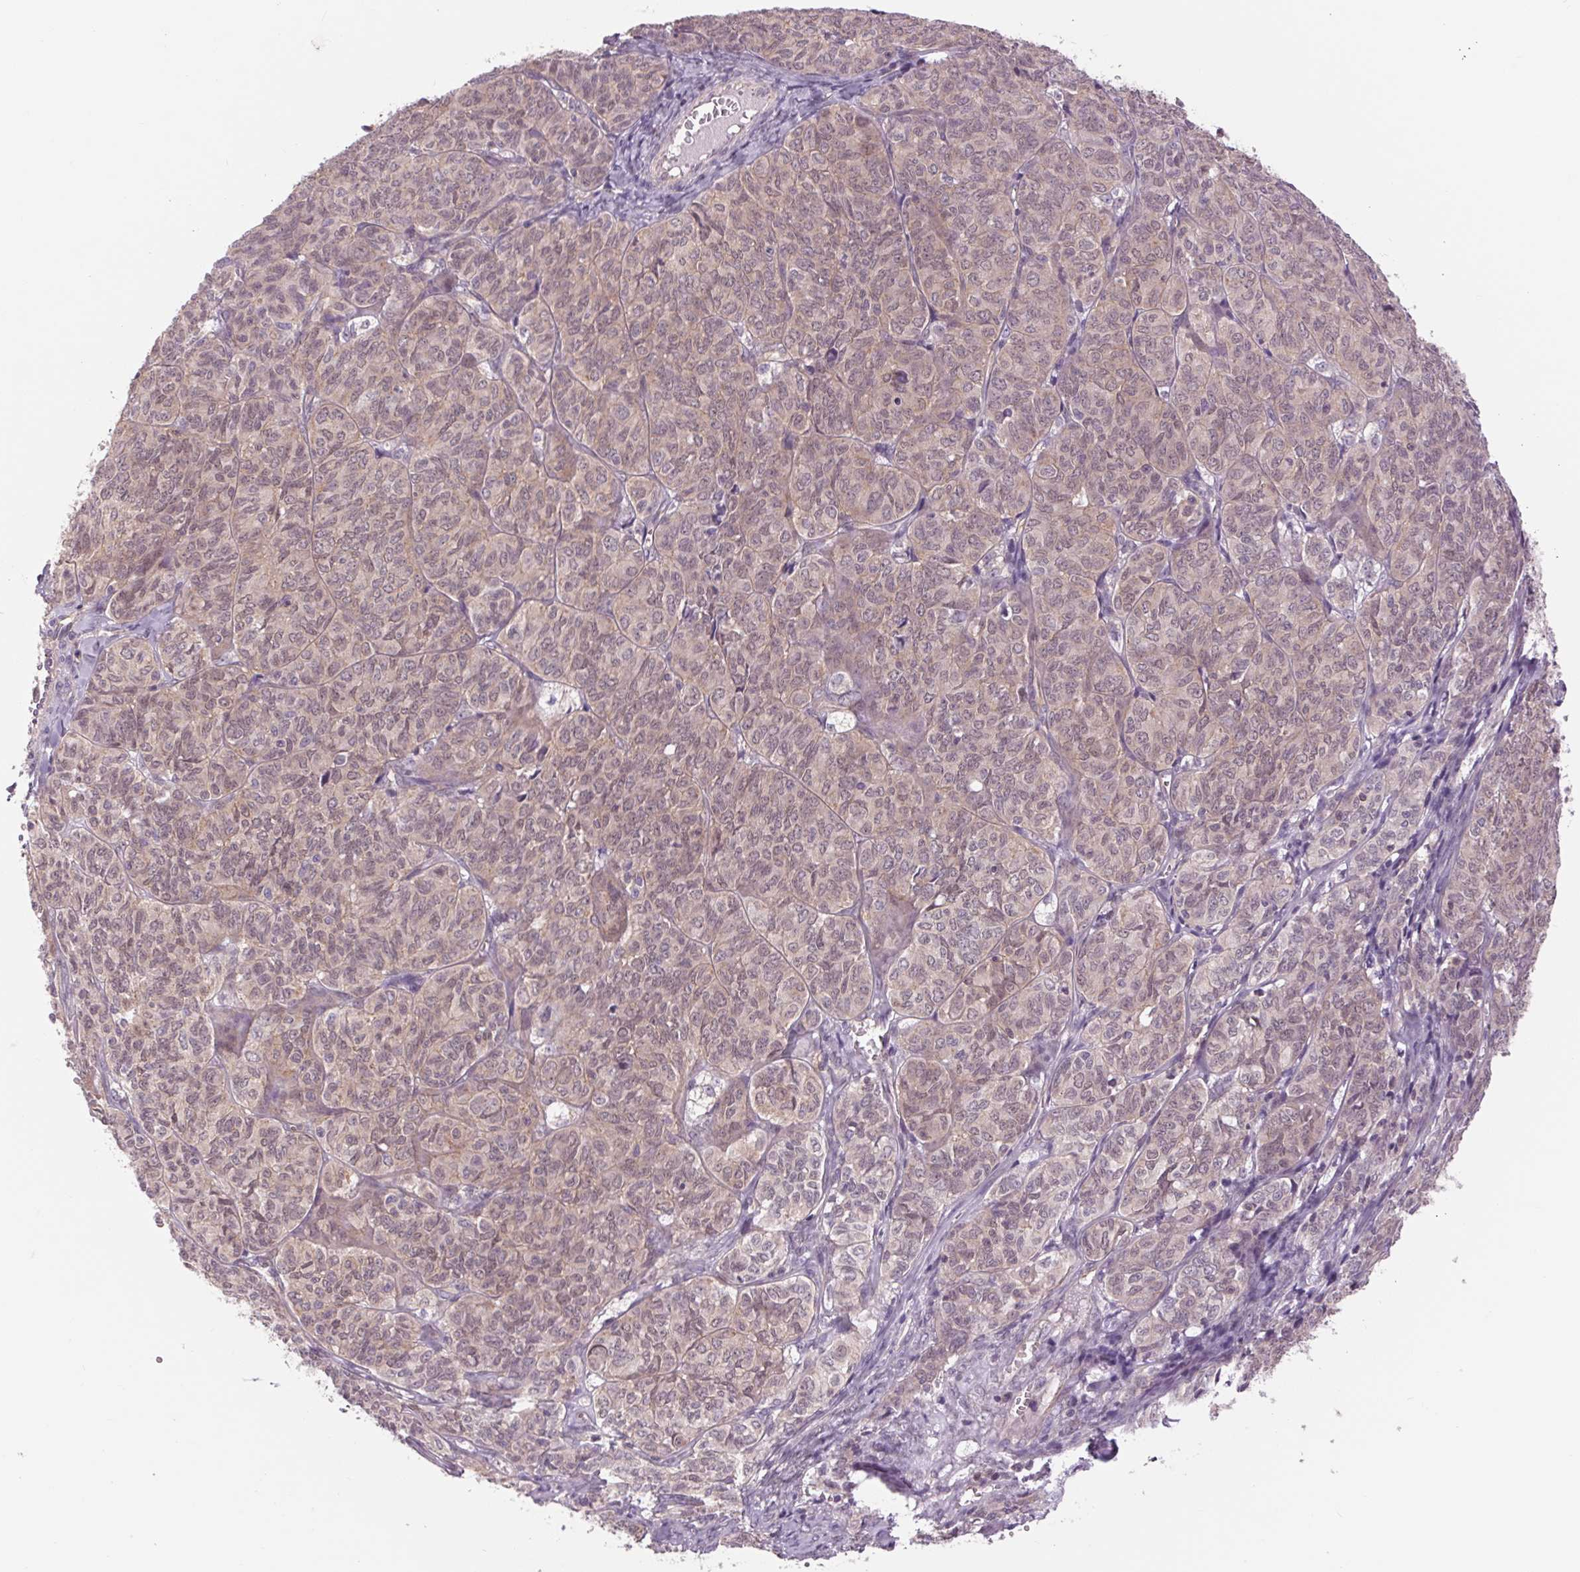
{"staining": {"intensity": "weak", "quantity": "<25%", "location": "cytoplasmic/membranous"}, "tissue": "ovarian cancer", "cell_type": "Tumor cells", "image_type": "cancer", "snomed": [{"axis": "morphology", "description": "Carcinoma, endometroid"}, {"axis": "topography", "description": "Ovary"}], "caption": "Tumor cells show no significant expression in endometroid carcinoma (ovarian).", "gene": "SH3RF2", "patient": {"sex": "female", "age": 80}}